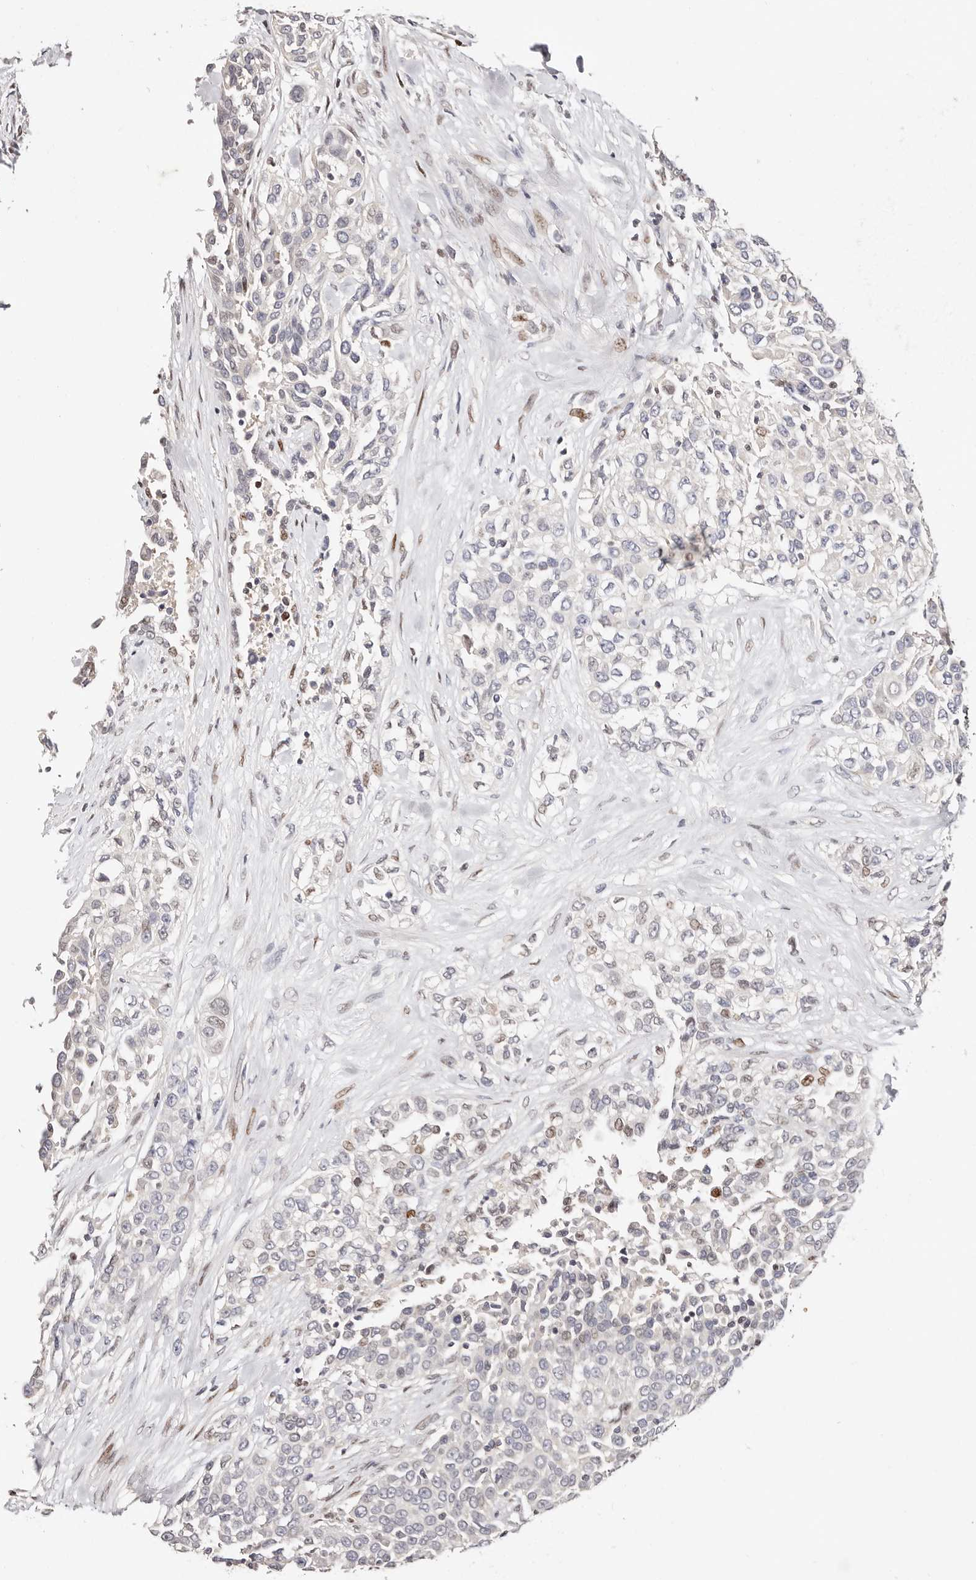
{"staining": {"intensity": "negative", "quantity": "none", "location": "none"}, "tissue": "urothelial cancer", "cell_type": "Tumor cells", "image_type": "cancer", "snomed": [{"axis": "morphology", "description": "Urothelial carcinoma, High grade"}, {"axis": "topography", "description": "Urinary bladder"}], "caption": "A high-resolution histopathology image shows IHC staining of high-grade urothelial carcinoma, which exhibits no significant positivity in tumor cells. (DAB (3,3'-diaminobenzidine) immunohistochemistry (IHC), high magnification).", "gene": "IQGAP3", "patient": {"sex": "female", "age": 80}}